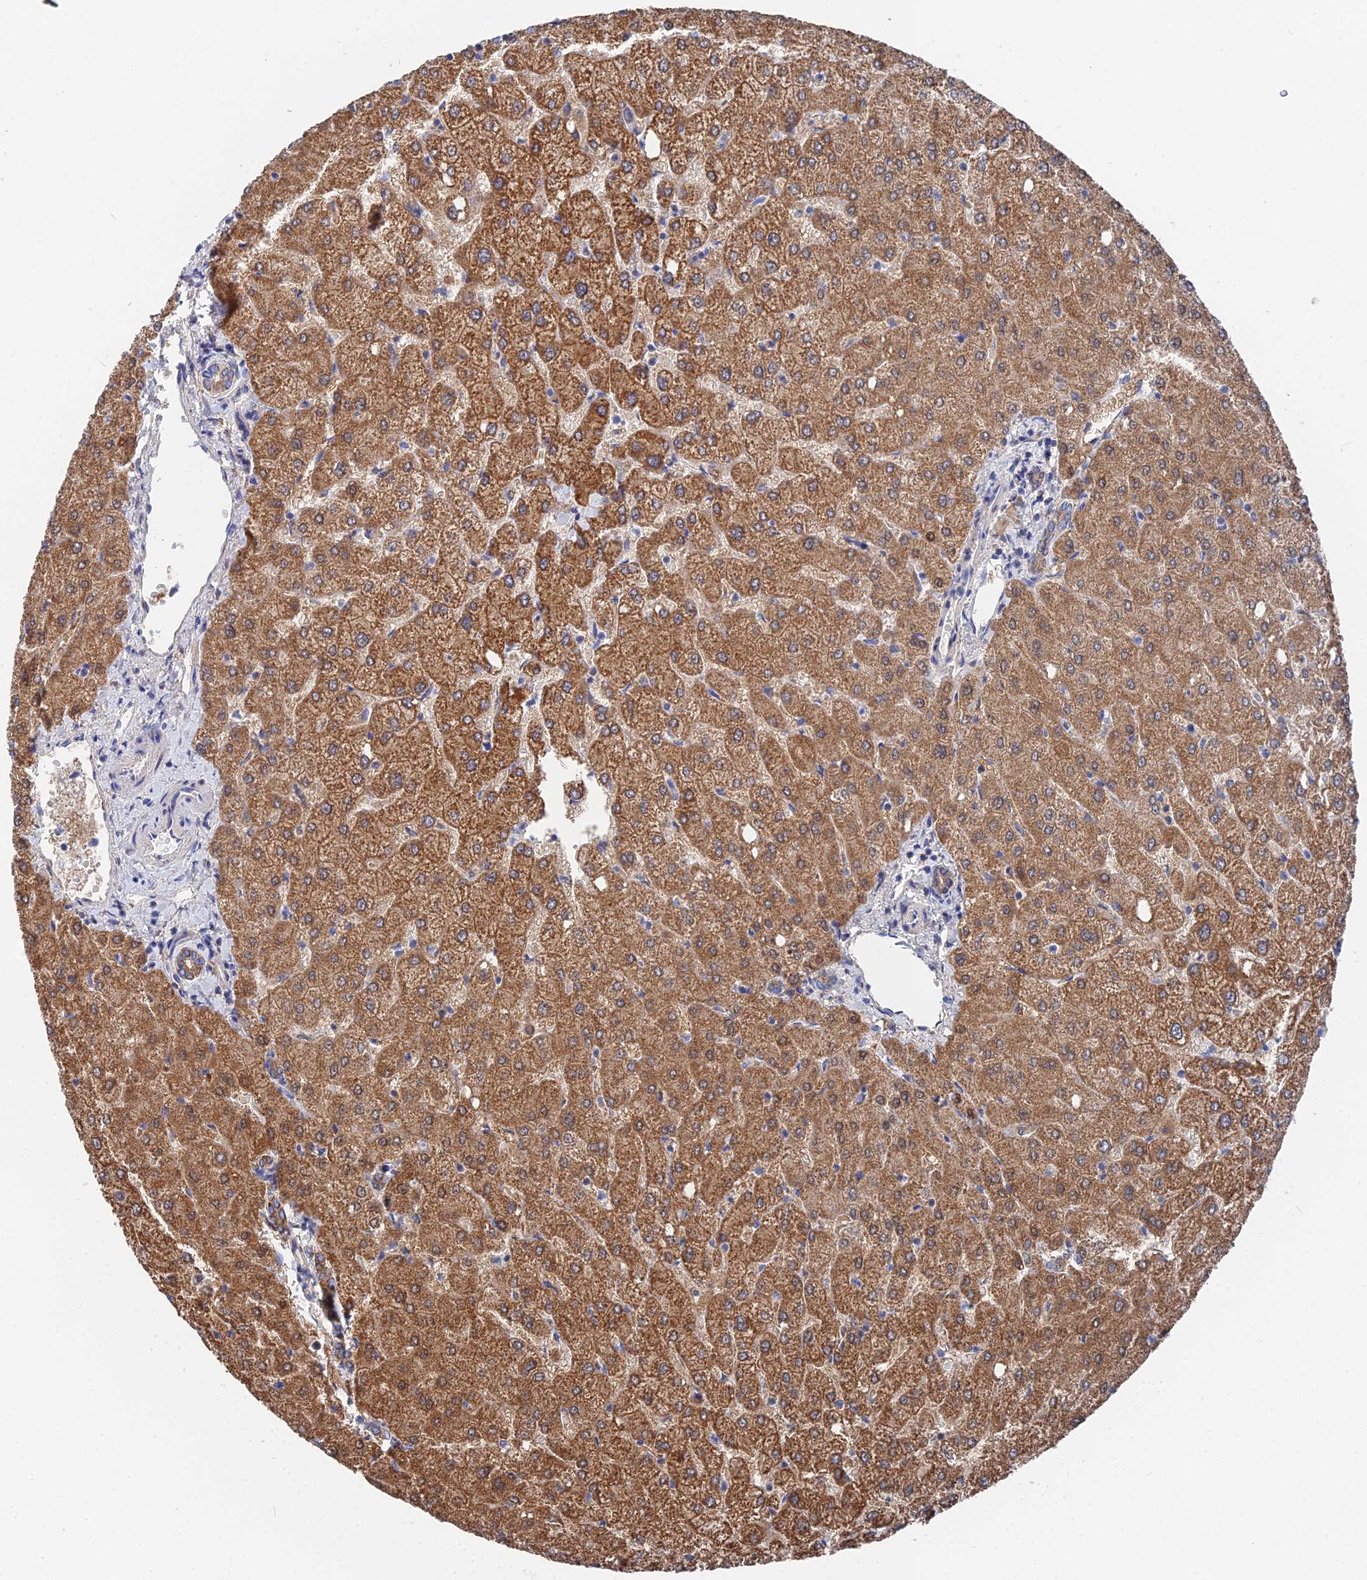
{"staining": {"intensity": "moderate", "quantity": "25%-75%", "location": "cytoplasmic/membranous"}, "tissue": "liver", "cell_type": "Cholangiocytes", "image_type": "normal", "snomed": [{"axis": "morphology", "description": "Normal tissue, NOS"}, {"axis": "topography", "description": "Liver"}], "caption": "Cholangiocytes demonstrate moderate cytoplasmic/membranous staining in approximately 25%-75% of cells in benign liver. Nuclei are stained in blue.", "gene": "IFT80", "patient": {"sex": "female", "age": 54}}